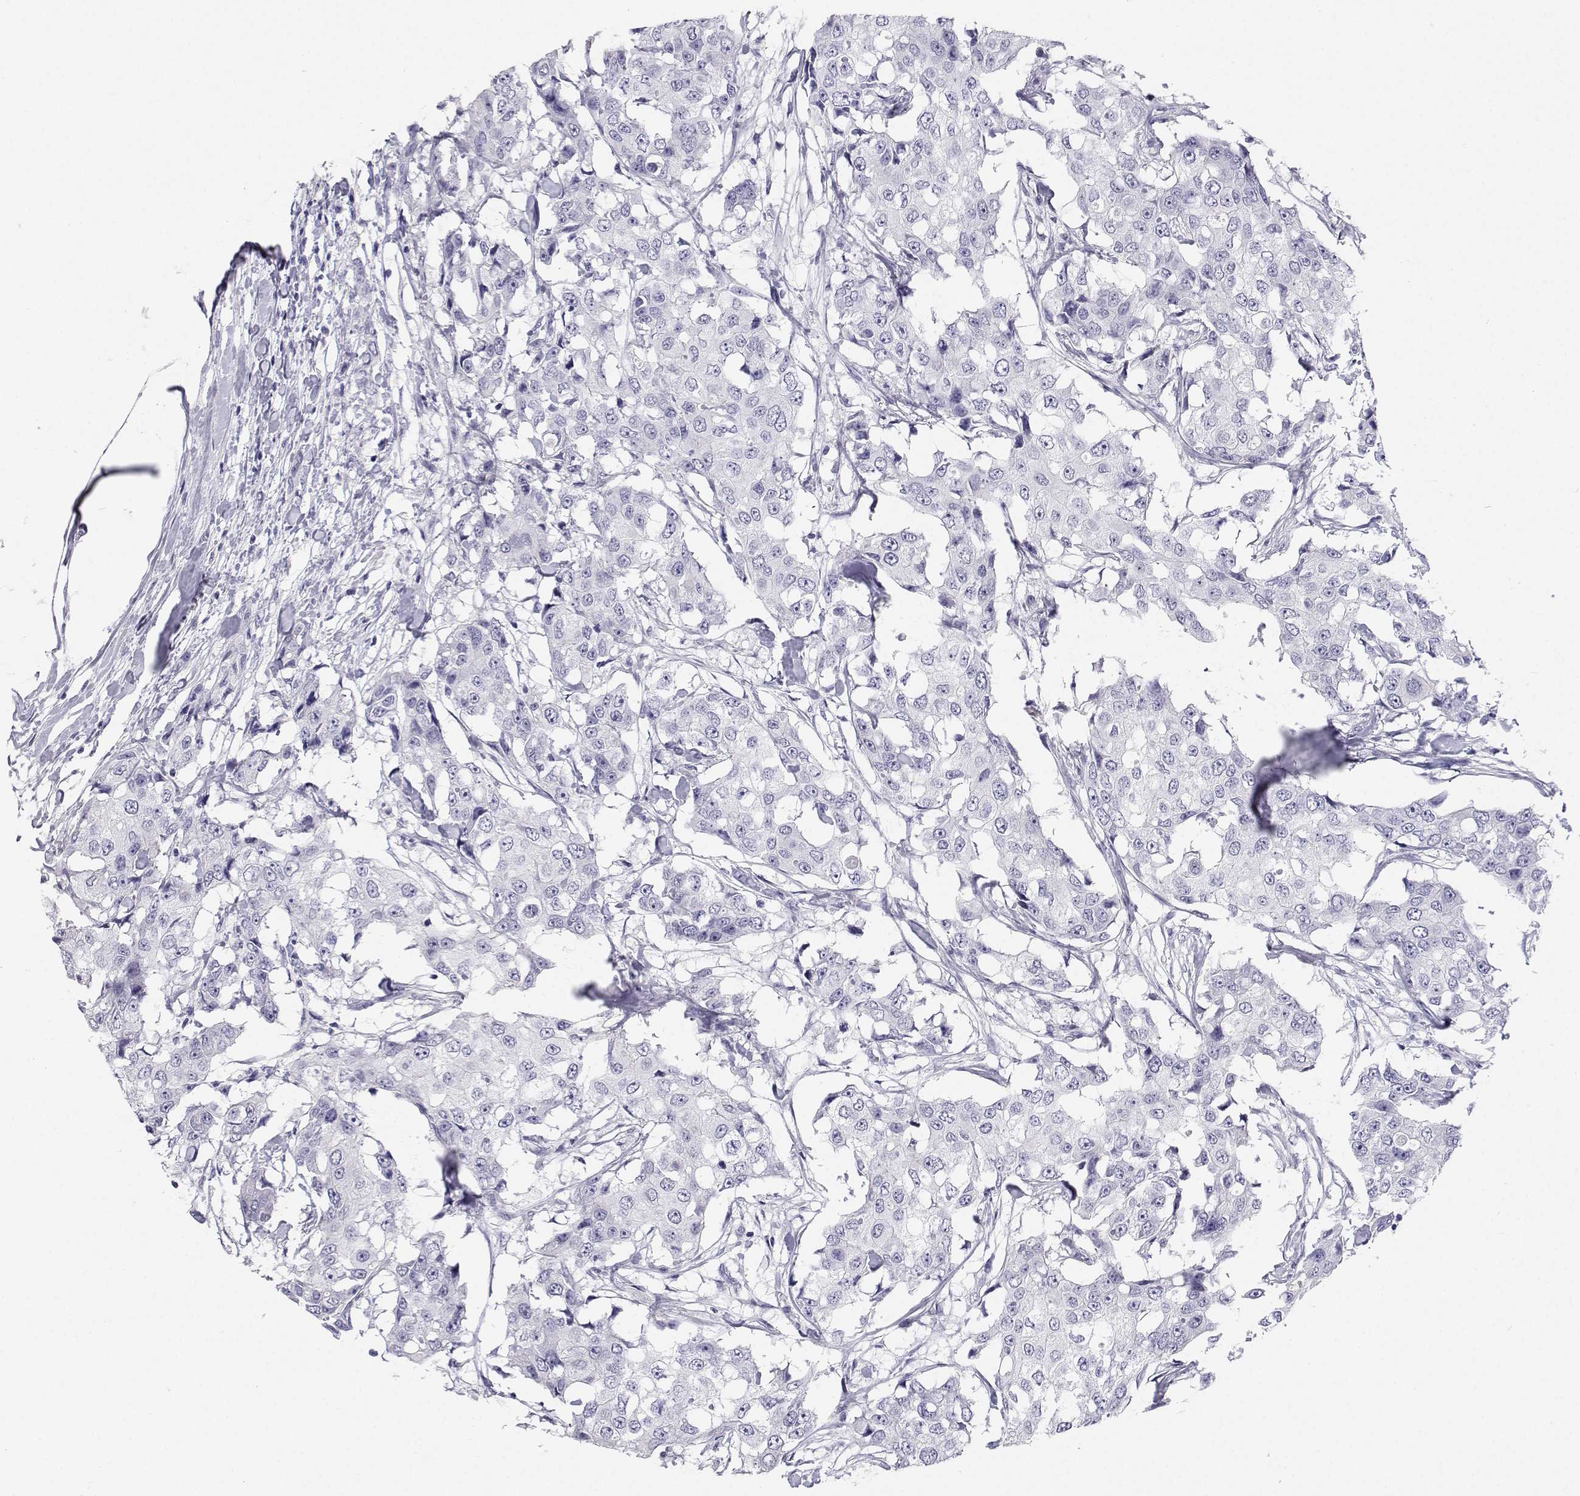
{"staining": {"intensity": "negative", "quantity": "none", "location": "none"}, "tissue": "breast cancer", "cell_type": "Tumor cells", "image_type": "cancer", "snomed": [{"axis": "morphology", "description": "Duct carcinoma"}, {"axis": "topography", "description": "Breast"}], "caption": "This histopathology image is of breast cancer (intraductal carcinoma) stained with IHC to label a protein in brown with the nuclei are counter-stained blue. There is no expression in tumor cells.", "gene": "BHMT", "patient": {"sex": "female", "age": 27}}